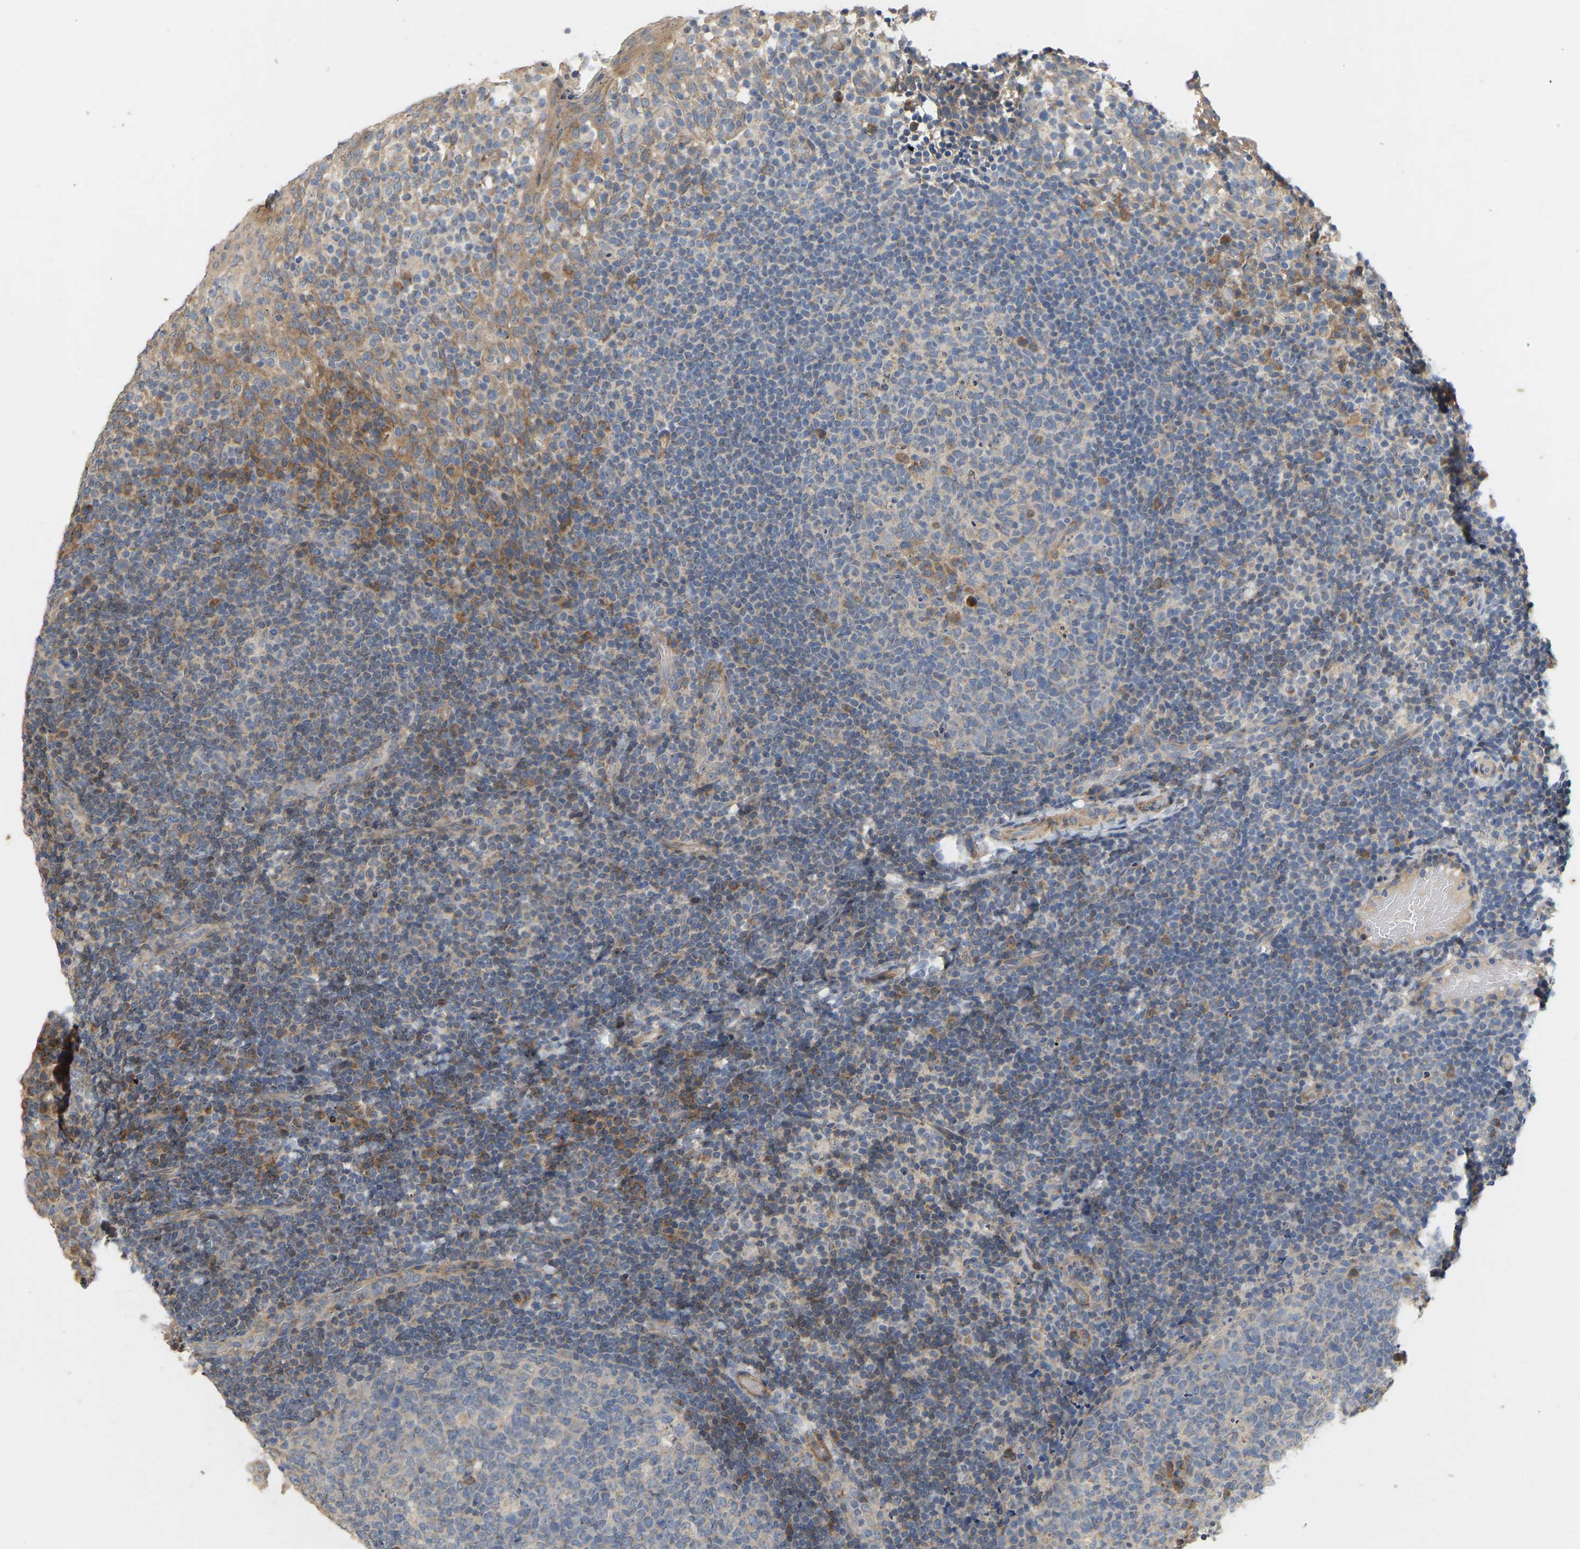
{"staining": {"intensity": "moderate", "quantity": "<25%", "location": "cytoplasmic/membranous"}, "tissue": "tonsil", "cell_type": "Germinal center cells", "image_type": "normal", "snomed": [{"axis": "morphology", "description": "Normal tissue, NOS"}, {"axis": "topography", "description": "Tonsil"}], "caption": "This photomicrograph demonstrates IHC staining of benign tonsil, with low moderate cytoplasmic/membranous staining in about <25% of germinal center cells.", "gene": "HACD2", "patient": {"sex": "female", "age": 19}}